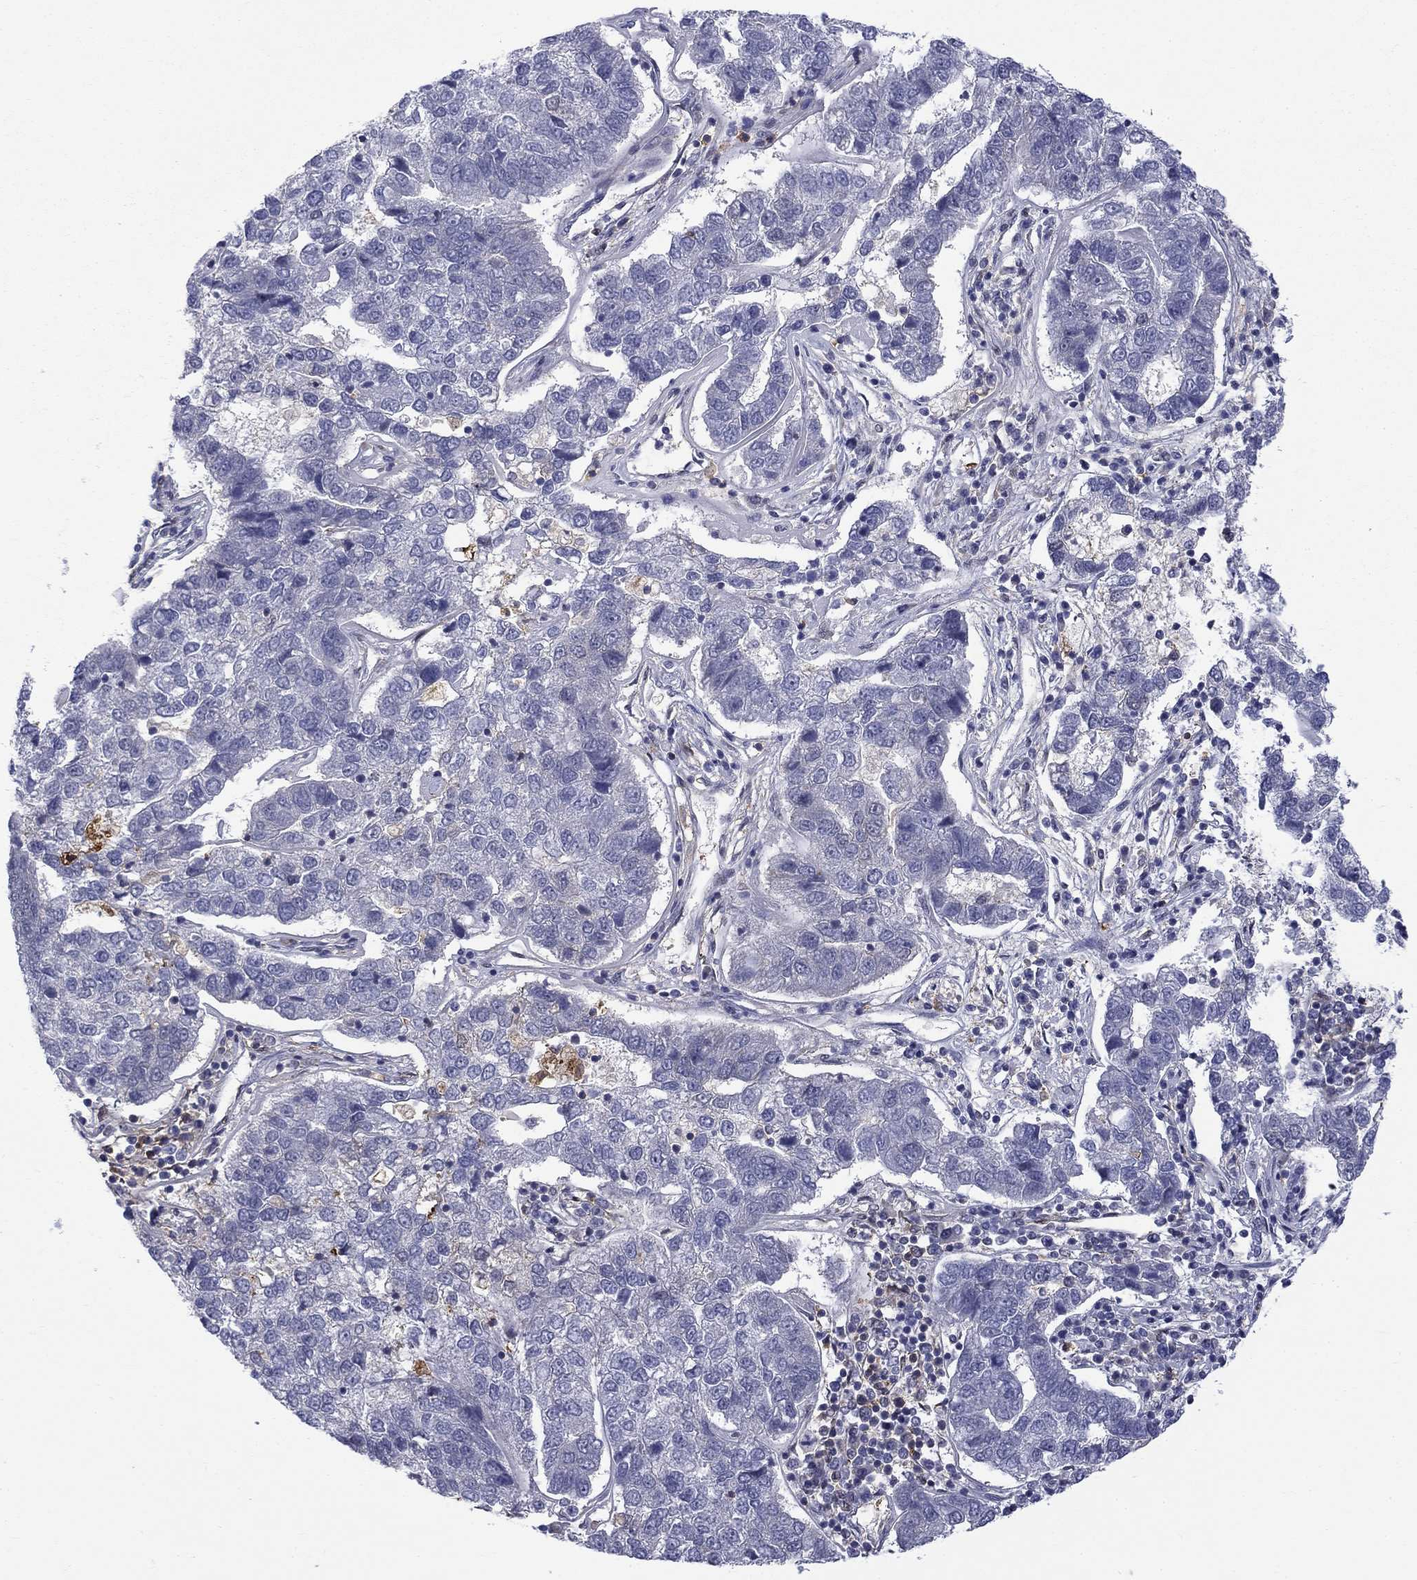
{"staining": {"intensity": "weak", "quantity": "<25%", "location": "cytoplasmic/membranous"}, "tissue": "pancreatic cancer", "cell_type": "Tumor cells", "image_type": "cancer", "snomed": [{"axis": "morphology", "description": "Adenocarcinoma, NOS"}, {"axis": "topography", "description": "Pancreas"}], "caption": "High magnification brightfield microscopy of pancreatic cancer (adenocarcinoma) stained with DAB (brown) and counterstained with hematoxylin (blue): tumor cells show no significant positivity.", "gene": "PCBP3", "patient": {"sex": "female", "age": 61}}